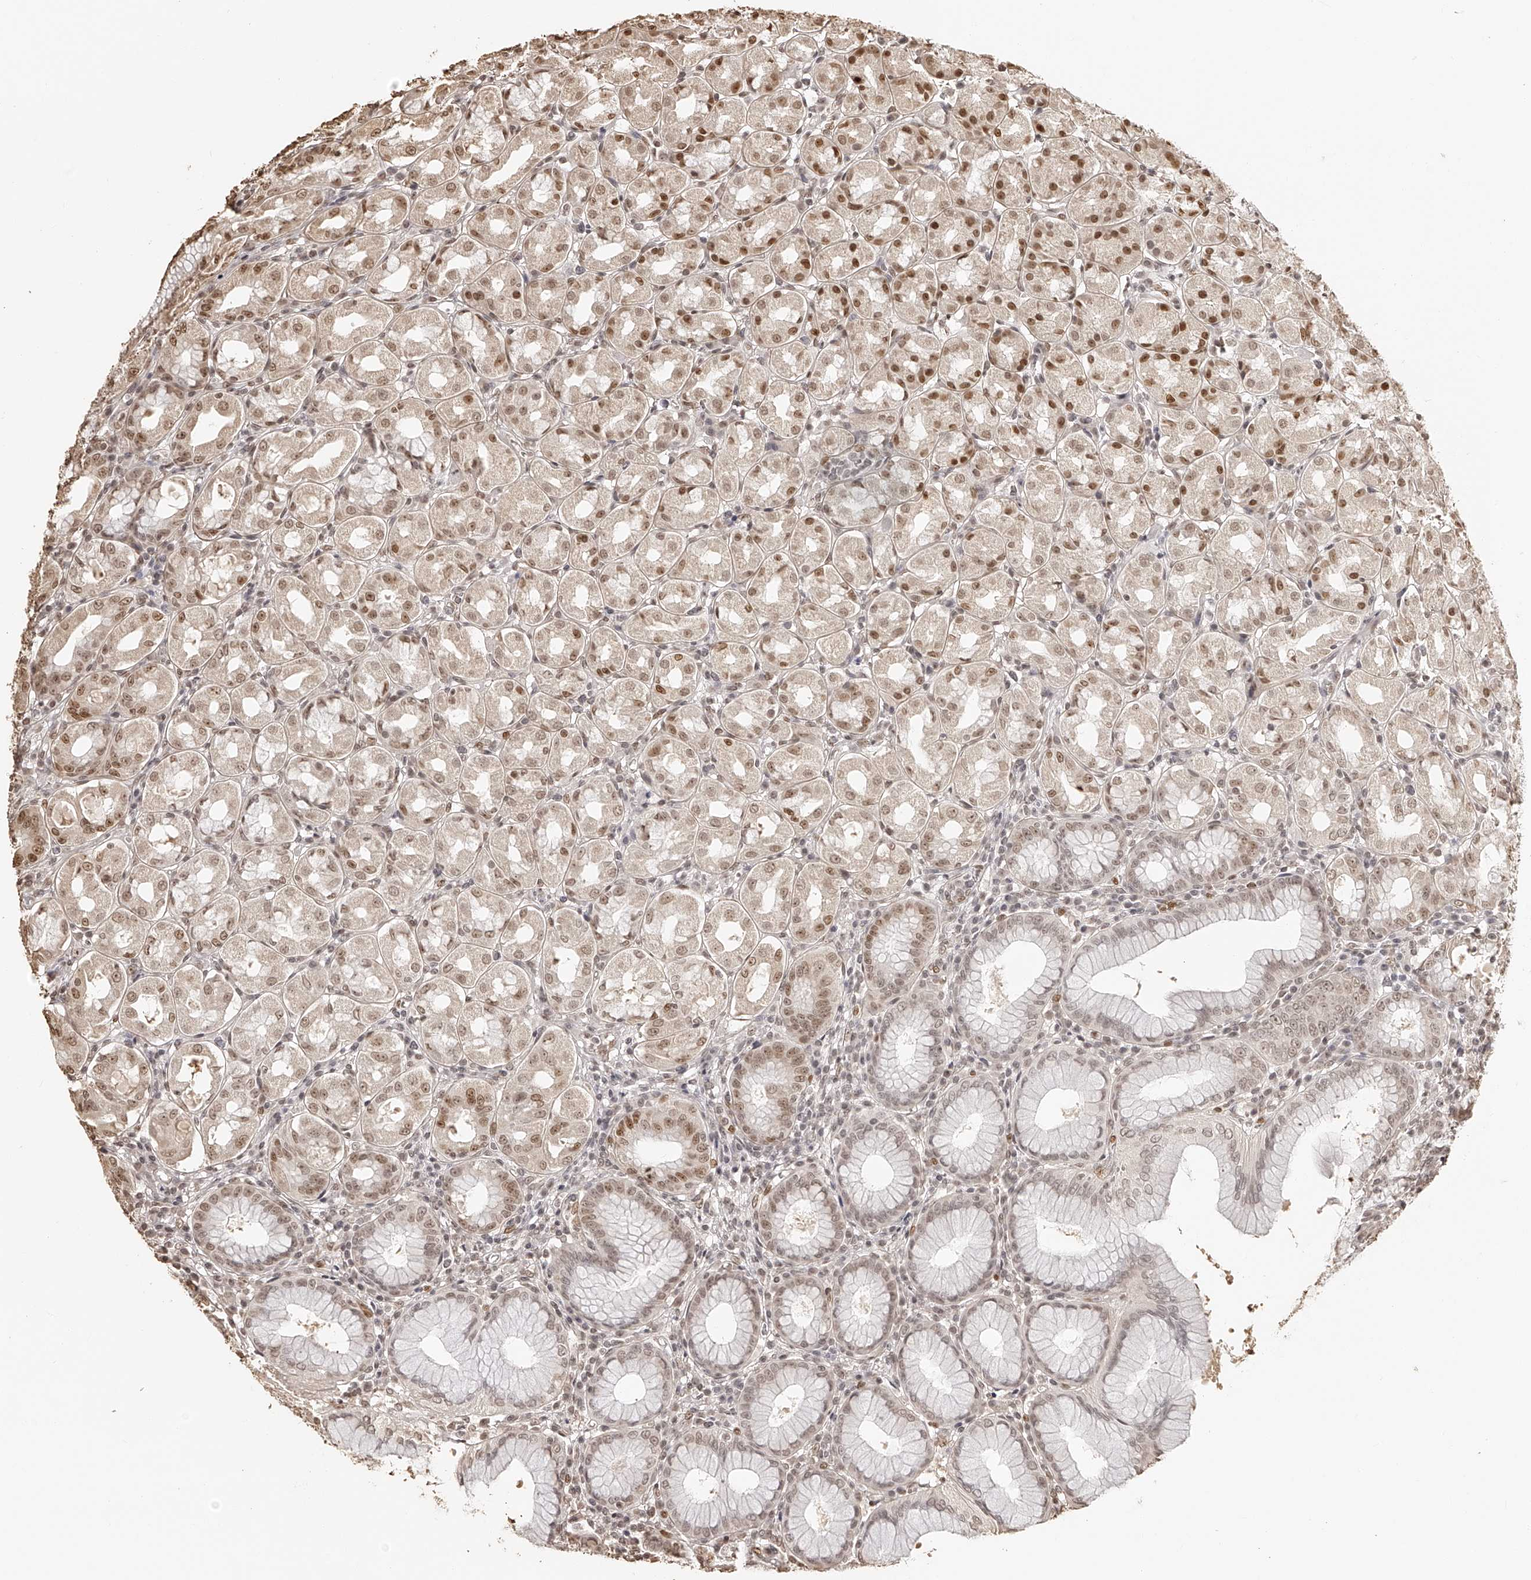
{"staining": {"intensity": "moderate", "quantity": ">75%", "location": "nuclear"}, "tissue": "stomach", "cell_type": "Glandular cells", "image_type": "normal", "snomed": [{"axis": "morphology", "description": "Normal tissue, NOS"}, {"axis": "topography", "description": "Stomach"}, {"axis": "topography", "description": "Stomach, lower"}], "caption": "High-magnification brightfield microscopy of normal stomach stained with DAB (3,3'-diaminobenzidine) (brown) and counterstained with hematoxylin (blue). glandular cells exhibit moderate nuclear expression is appreciated in about>75% of cells.", "gene": "ZNF503", "patient": {"sex": "female", "age": 56}}